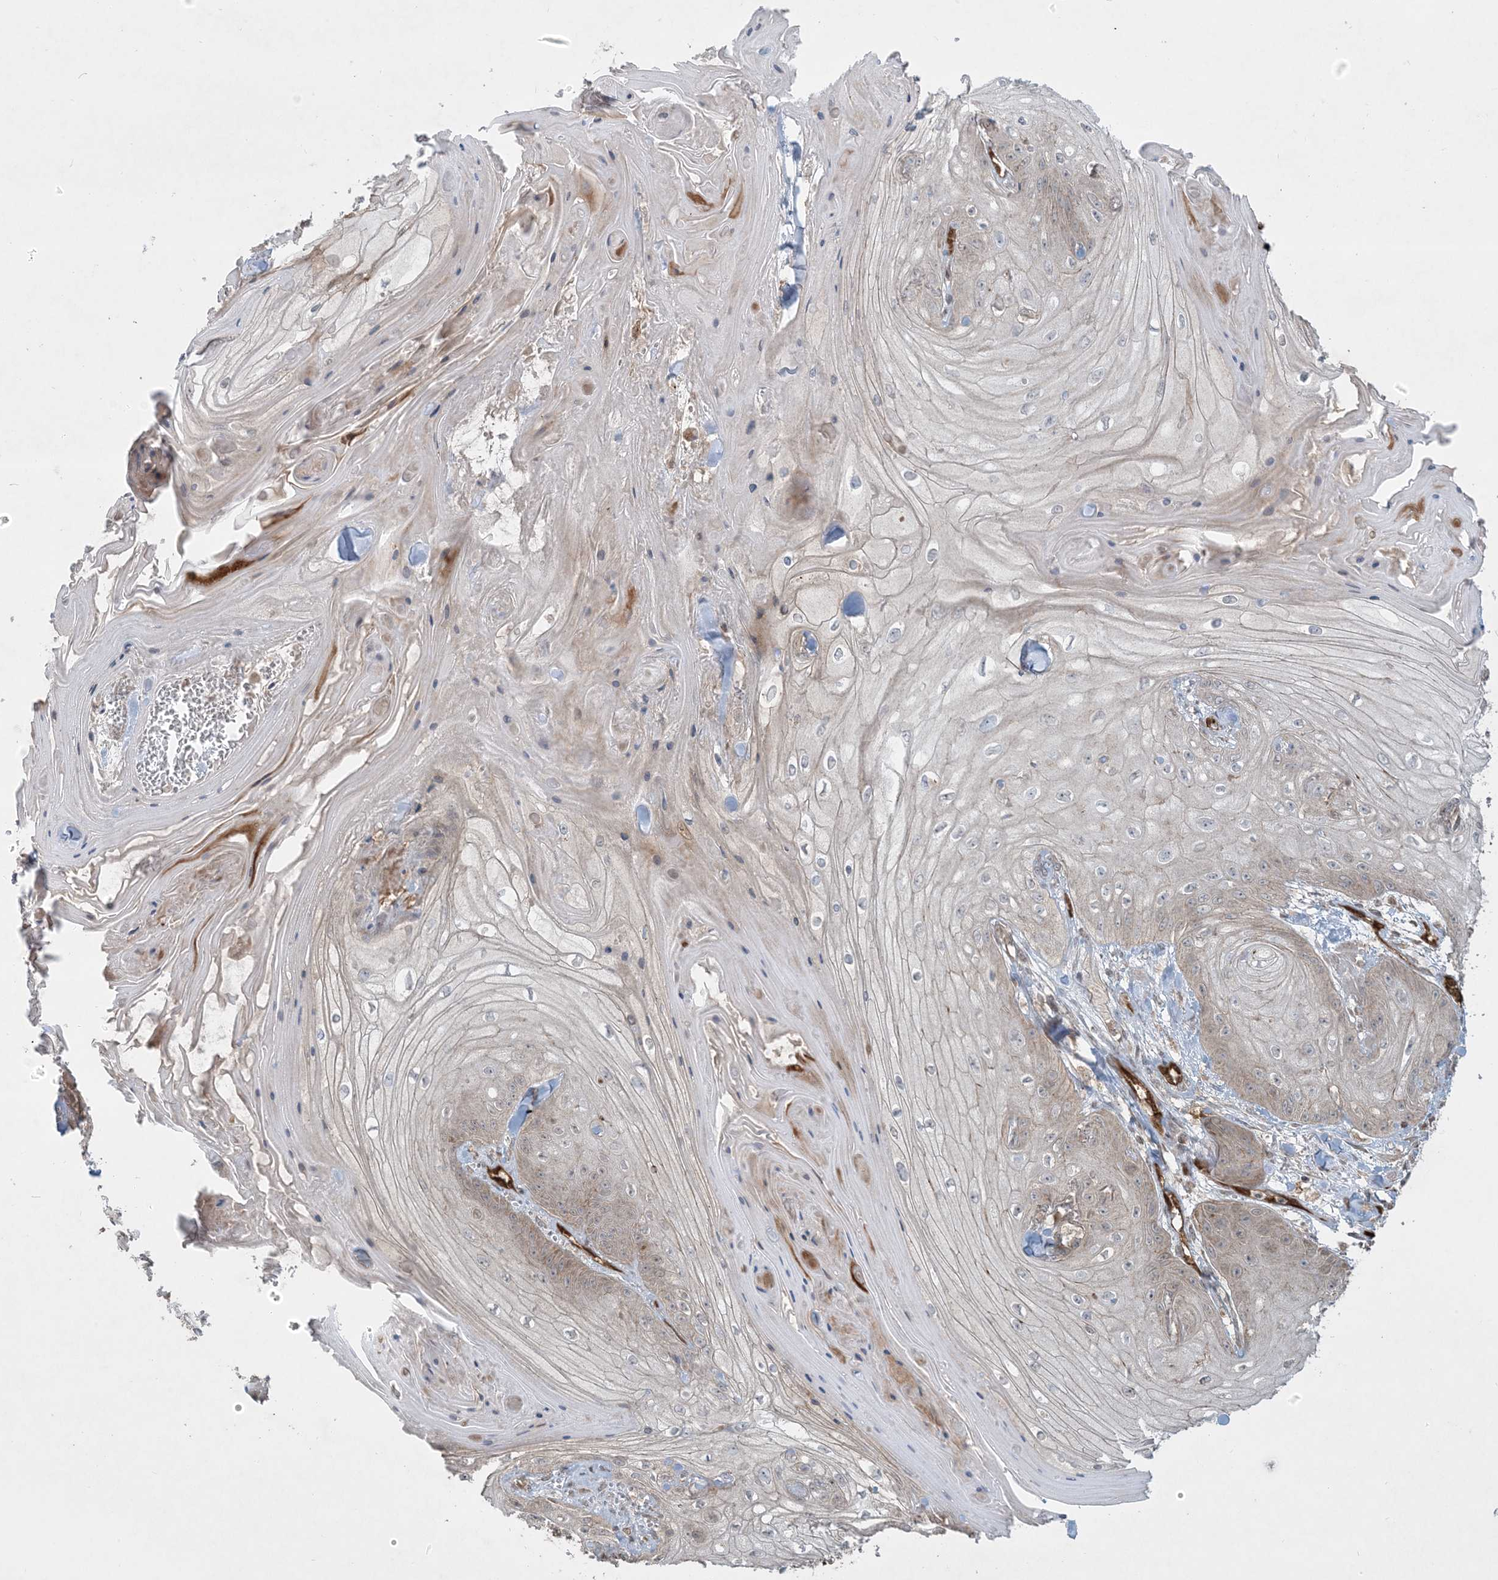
{"staining": {"intensity": "weak", "quantity": "25%-75%", "location": "cytoplasmic/membranous"}, "tissue": "skin cancer", "cell_type": "Tumor cells", "image_type": "cancer", "snomed": [{"axis": "morphology", "description": "Squamous cell carcinoma, NOS"}, {"axis": "topography", "description": "Skin"}], "caption": "Immunohistochemistry (IHC) histopathology image of skin cancer (squamous cell carcinoma) stained for a protein (brown), which reveals low levels of weak cytoplasmic/membranous staining in approximately 25%-75% of tumor cells.", "gene": "PPM1F", "patient": {"sex": "male", "age": 74}}